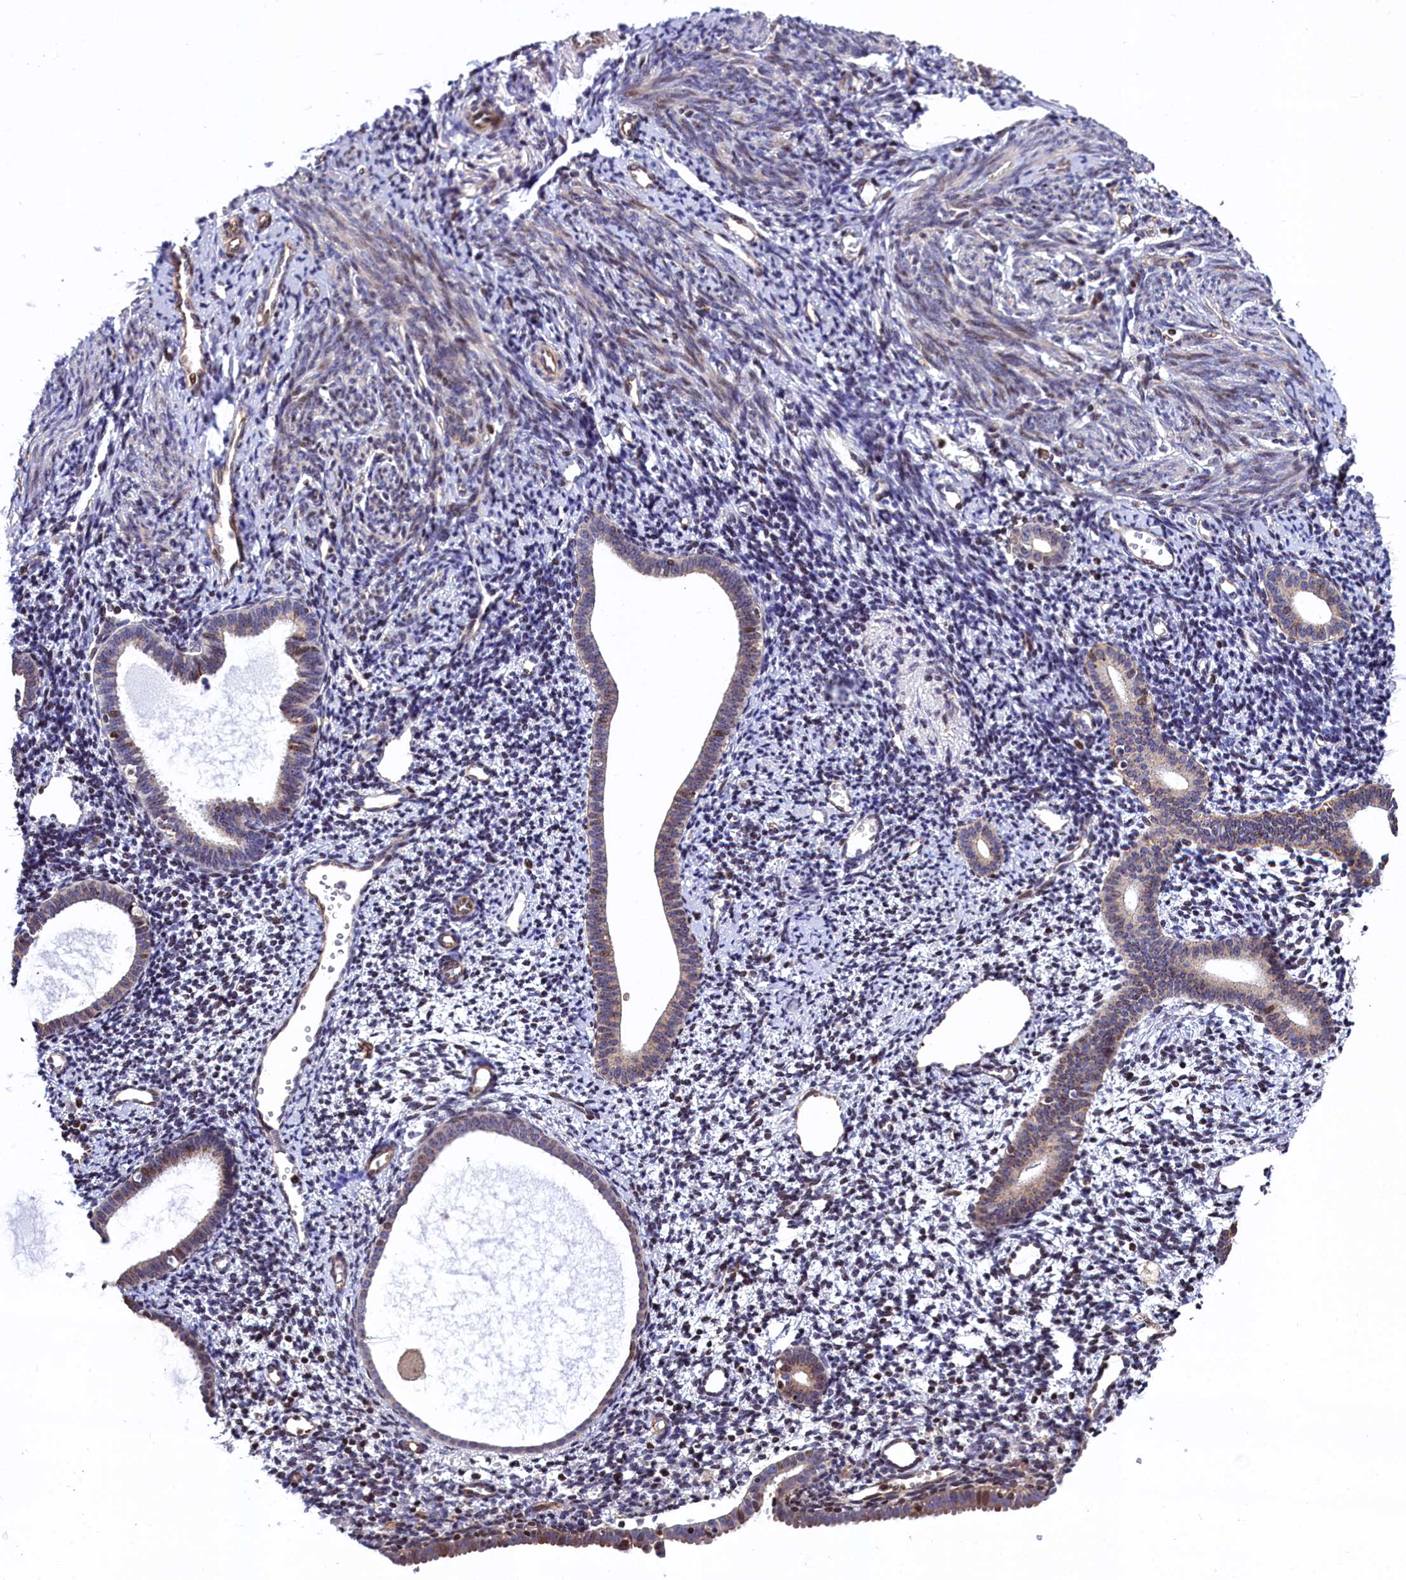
{"staining": {"intensity": "negative", "quantity": "none", "location": "none"}, "tissue": "endometrium", "cell_type": "Cells in endometrial stroma", "image_type": "normal", "snomed": [{"axis": "morphology", "description": "Normal tissue, NOS"}, {"axis": "topography", "description": "Endometrium"}], "caption": "Normal endometrium was stained to show a protein in brown. There is no significant positivity in cells in endometrial stroma. (DAB (3,3'-diaminobenzidine) IHC with hematoxylin counter stain).", "gene": "TGDS", "patient": {"sex": "female", "age": 56}}